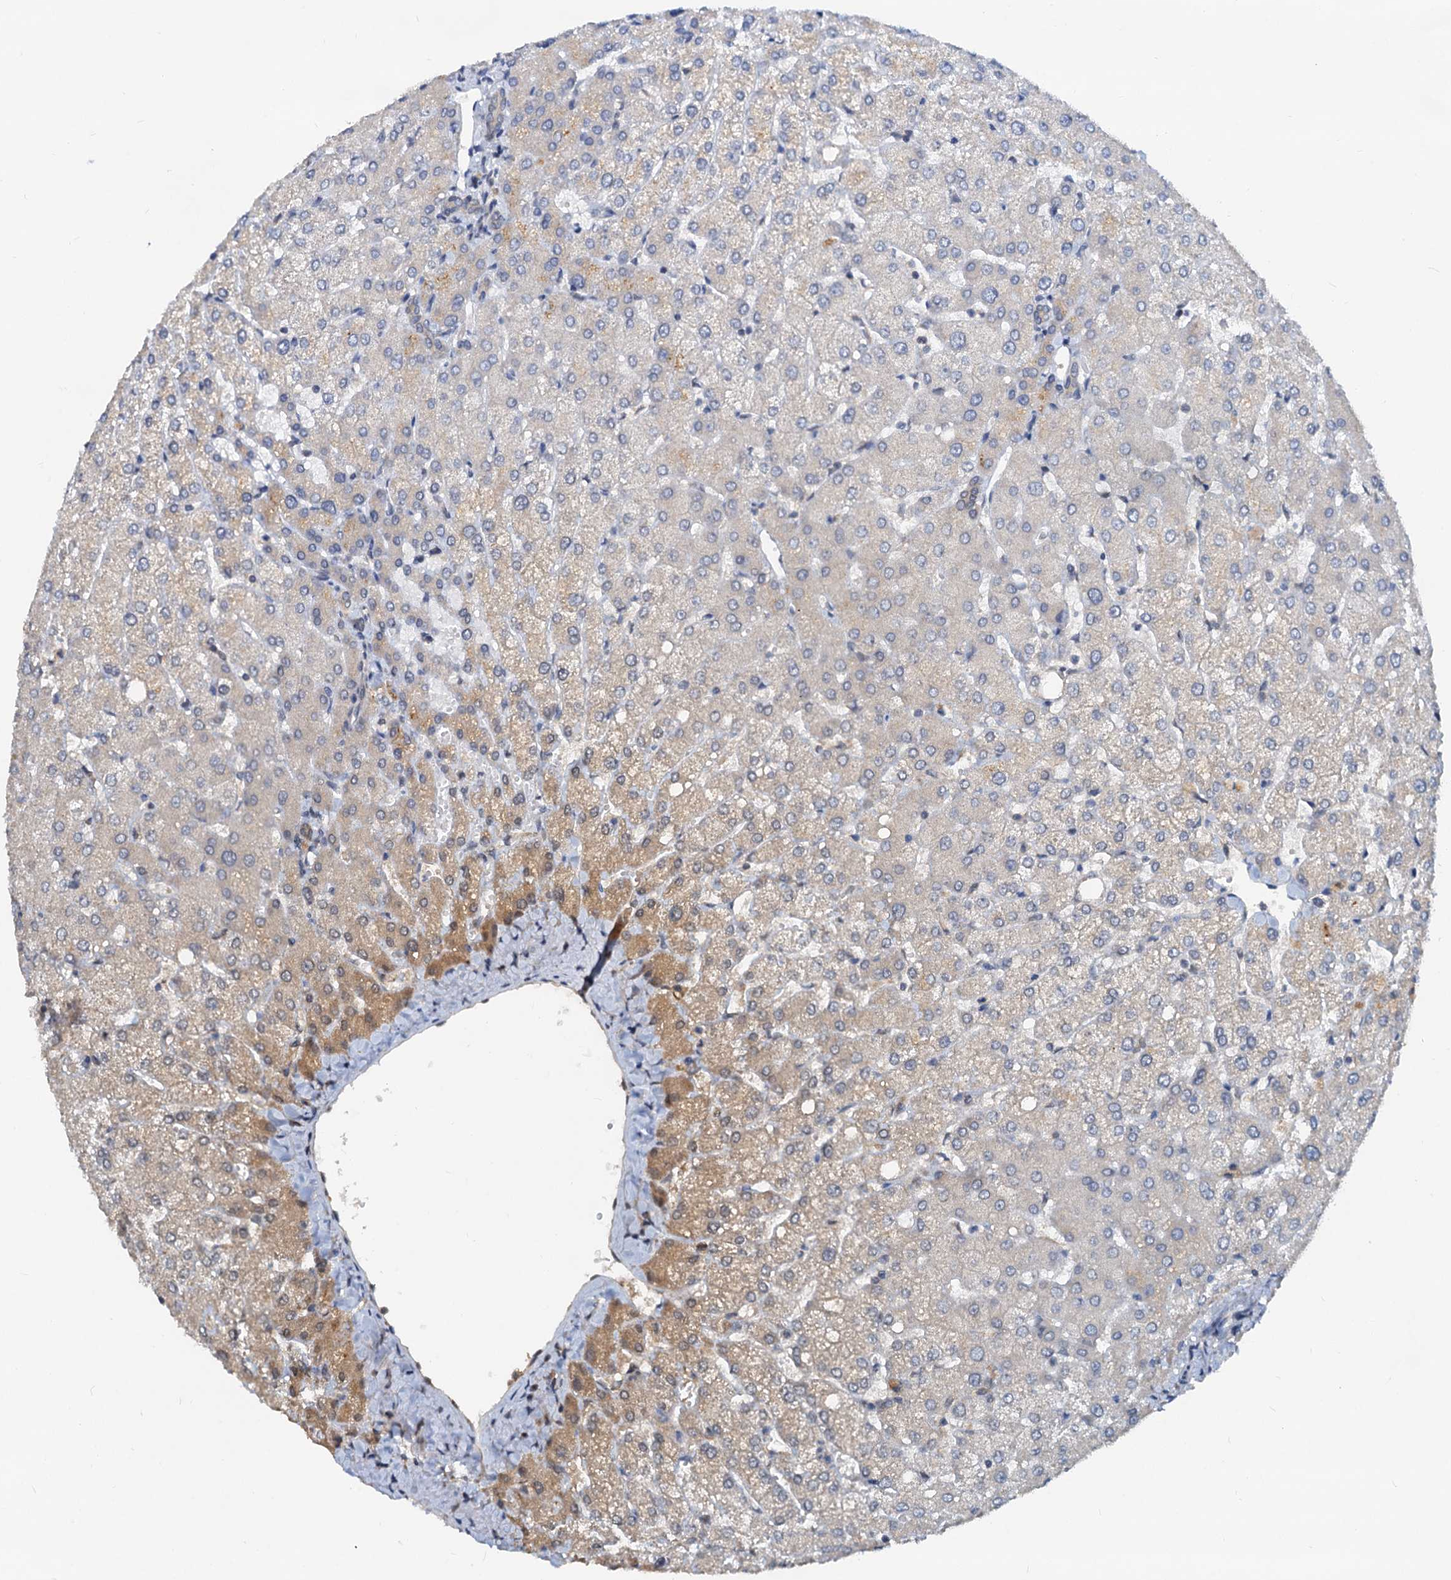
{"staining": {"intensity": "negative", "quantity": "none", "location": "none"}, "tissue": "liver", "cell_type": "Cholangiocytes", "image_type": "normal", "snomed": [{"axis": "morphology", "description": "Normal tissue, NOS"}, {"axis": "topography", "description": "Liver"}], "caption": "Photomicrograph shows no protein positivity in cholangiocytes of benign liver. (DAB (3,3'-diaminobenzidine) IHC, high magnification).", "gene": "PTGES3", "patient": {"sex": "female", "age": 54}}